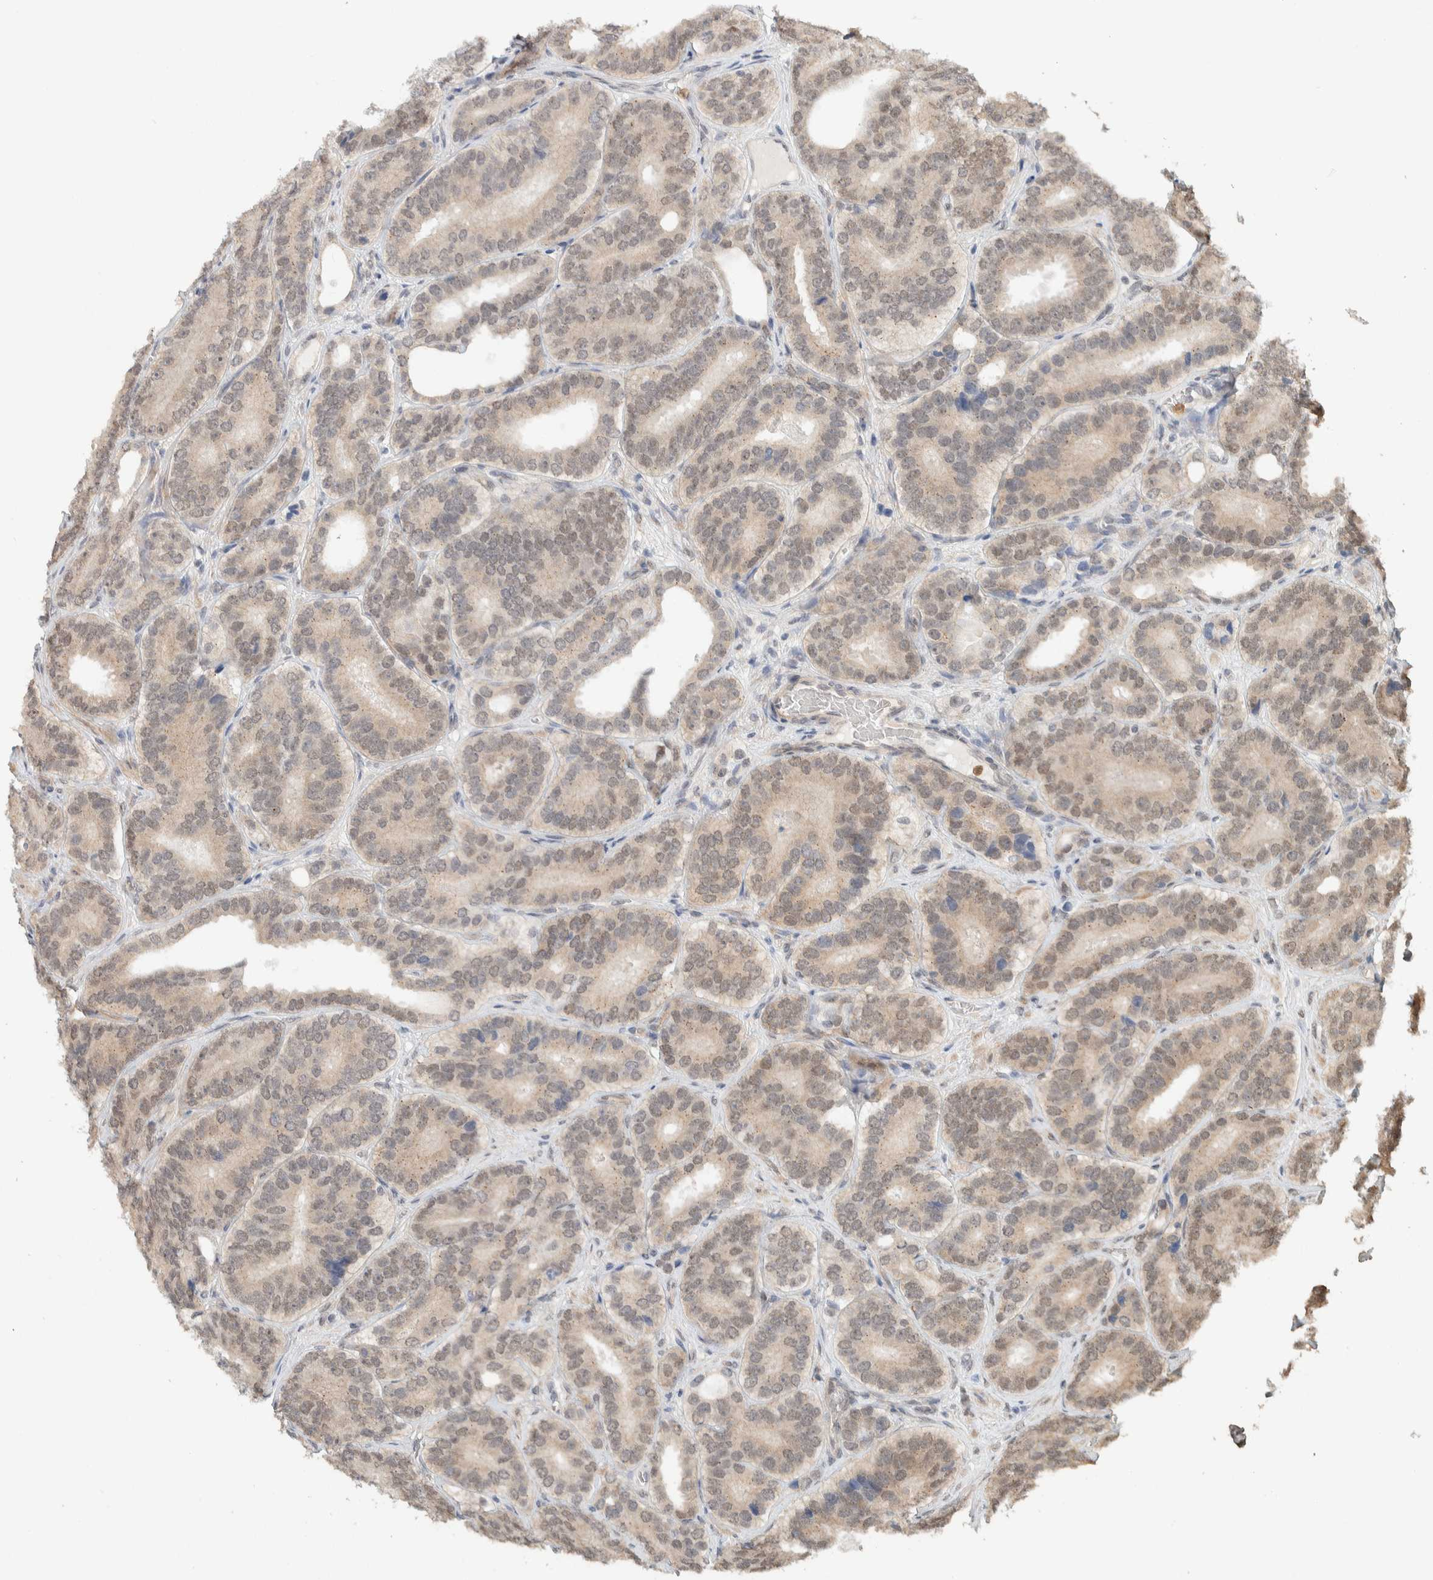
{"staining": {"intensity": "weak", "quantity": "25%-75%", "location": "cytoplasmic/membranous,nuclear"}, "tissue": "prostate cancer", "cell_type": "Tumor cells", "image_type": "cancer", "snomed": [{"axis": "morphology", "description": "Adenocarcinoma, High grade"}, {"axis": "topography", "description": "Prostate"}], "caption": "Weak cytoplasmic/membranous and nuclear staining is seen in about 25%-75% of tumor cells in adenocarcinoma (high-grade) (prostate). Nuclei are stained in blue.", "gene": "ZBTB2", "patient": {"sex": "male", "age": 56}}